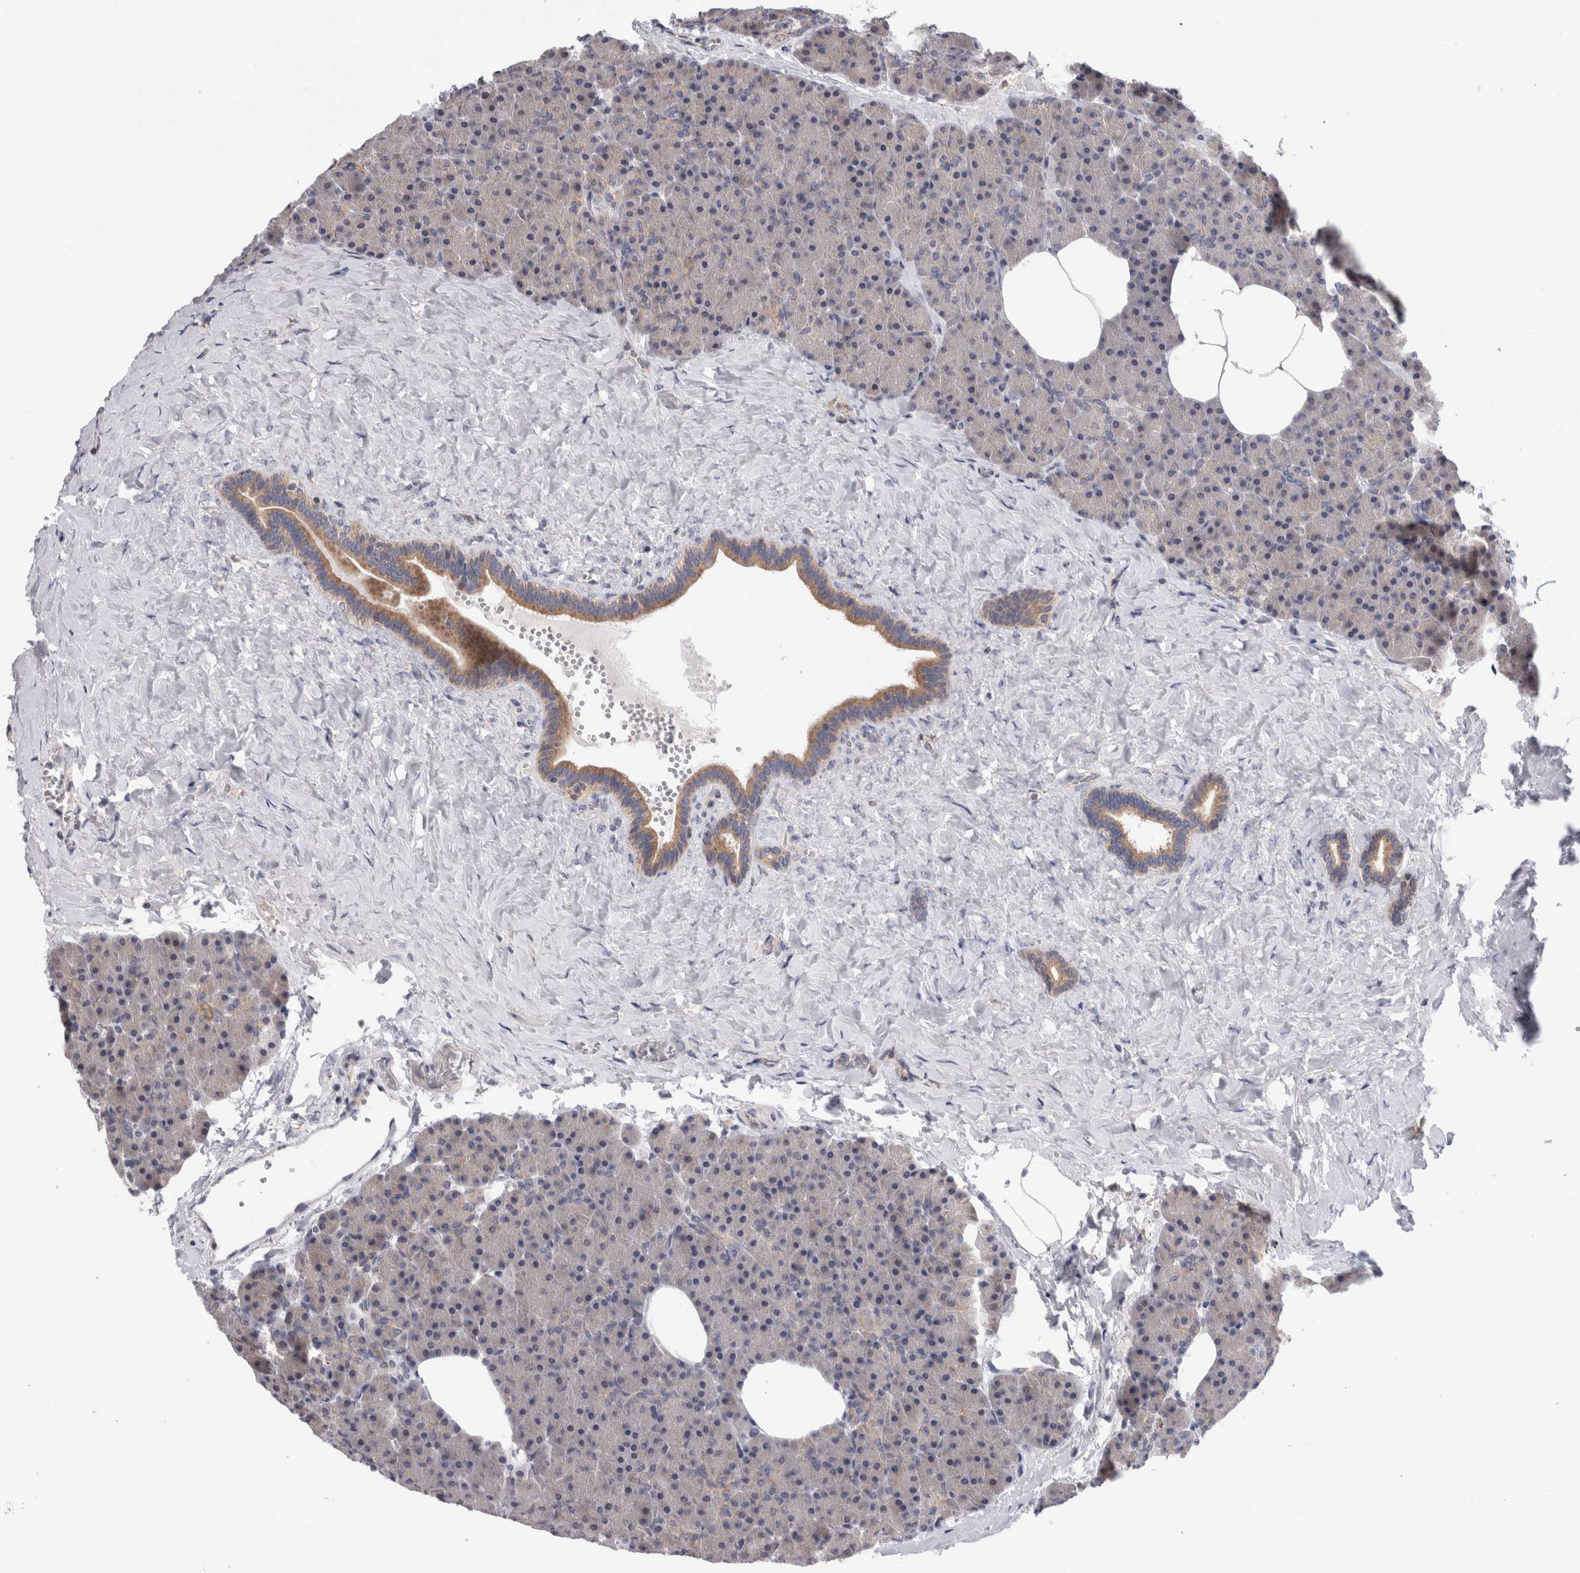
{"staining": {"intensity": "moderate", "quantity": "<25%", "location": "cytoplasmic/membranous"}, "tissue": "pancreas", "cell_type": "Exocrine glandular cells", "image_type": "normal", "snomed": [{"axis": "morphology", "description": "Normal tissue, NOS"}, {"axis": "morphology", "description": "Carcinoid, malignant, NOS"}, {"axis": "topography", "description": "Pancreas"}], "caption": "Immunohistochemical staining of benign human pancreas shows low levels of moderate cytoplasmic/membranous expression in about <25% of exocrine glandular cells.", "gene": "MRPL37", "patient": {"sex": "female", "age": 35}}